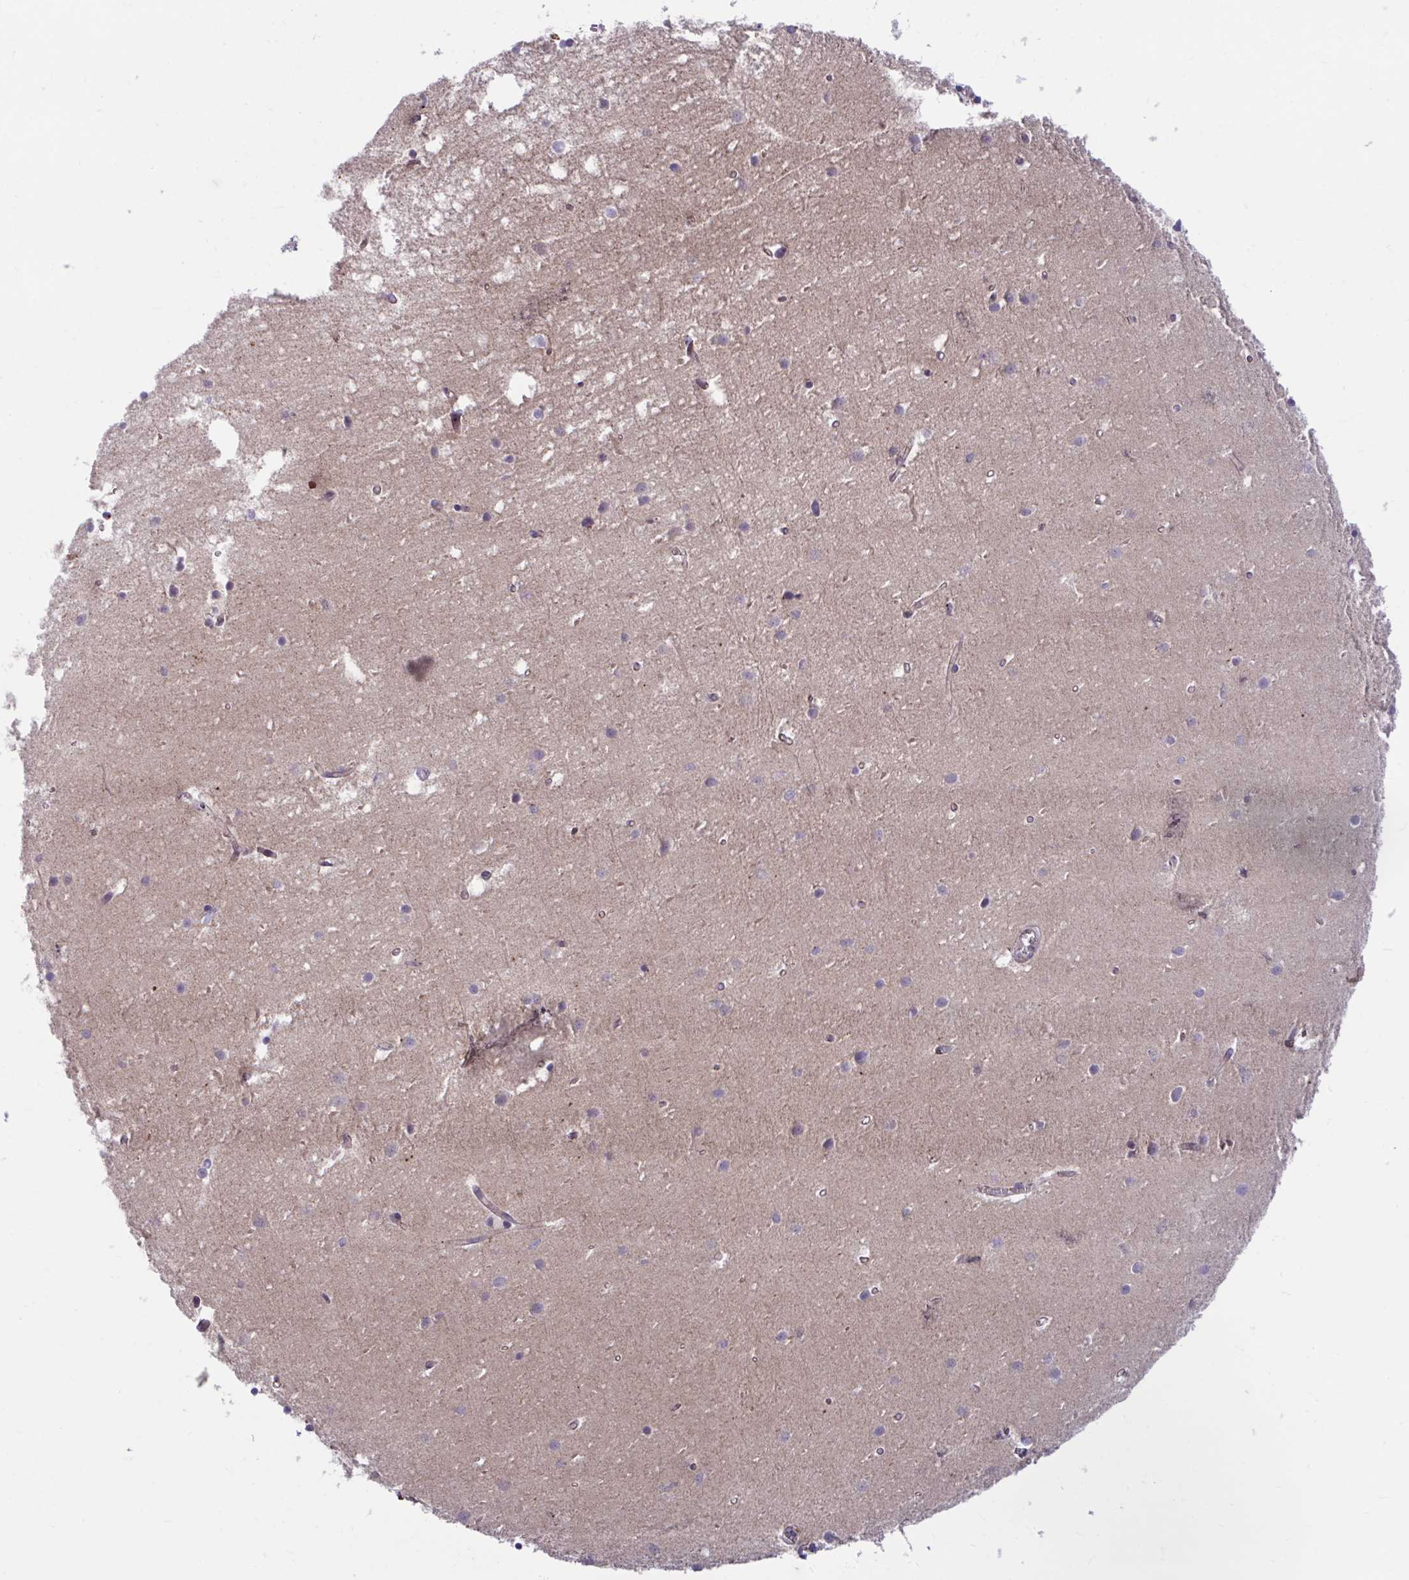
{"staining": {"intensity": "weak", "quantity": "25%-75%", "location": "cytoplasmic/membranous"}, "tissue": "cerebellum", "cell_type": "Cells in granular layer", "image_type": "normal", "snomed": [{"axis": "morphology", "description": "Normal tissue, NOS"}, {"axis": "topography", "description": "Cerebellum"}], "caption": "High-magnification brightfield microscopy of unremarkable cerebellum stained with DAB (brown) and counterstained with hematoxylin (blue). cells in granular layer exhibit weak cytoplasmic/membranous staining is identified in about25%-75% of cells. The staining was performed using DAB to visualize the protein expression in brown, while the nuclei were stained in blue with hematoxylin (Magnification: 20x).", "gene": "IST1", "patient": {"sex": "male", "age": 54}}